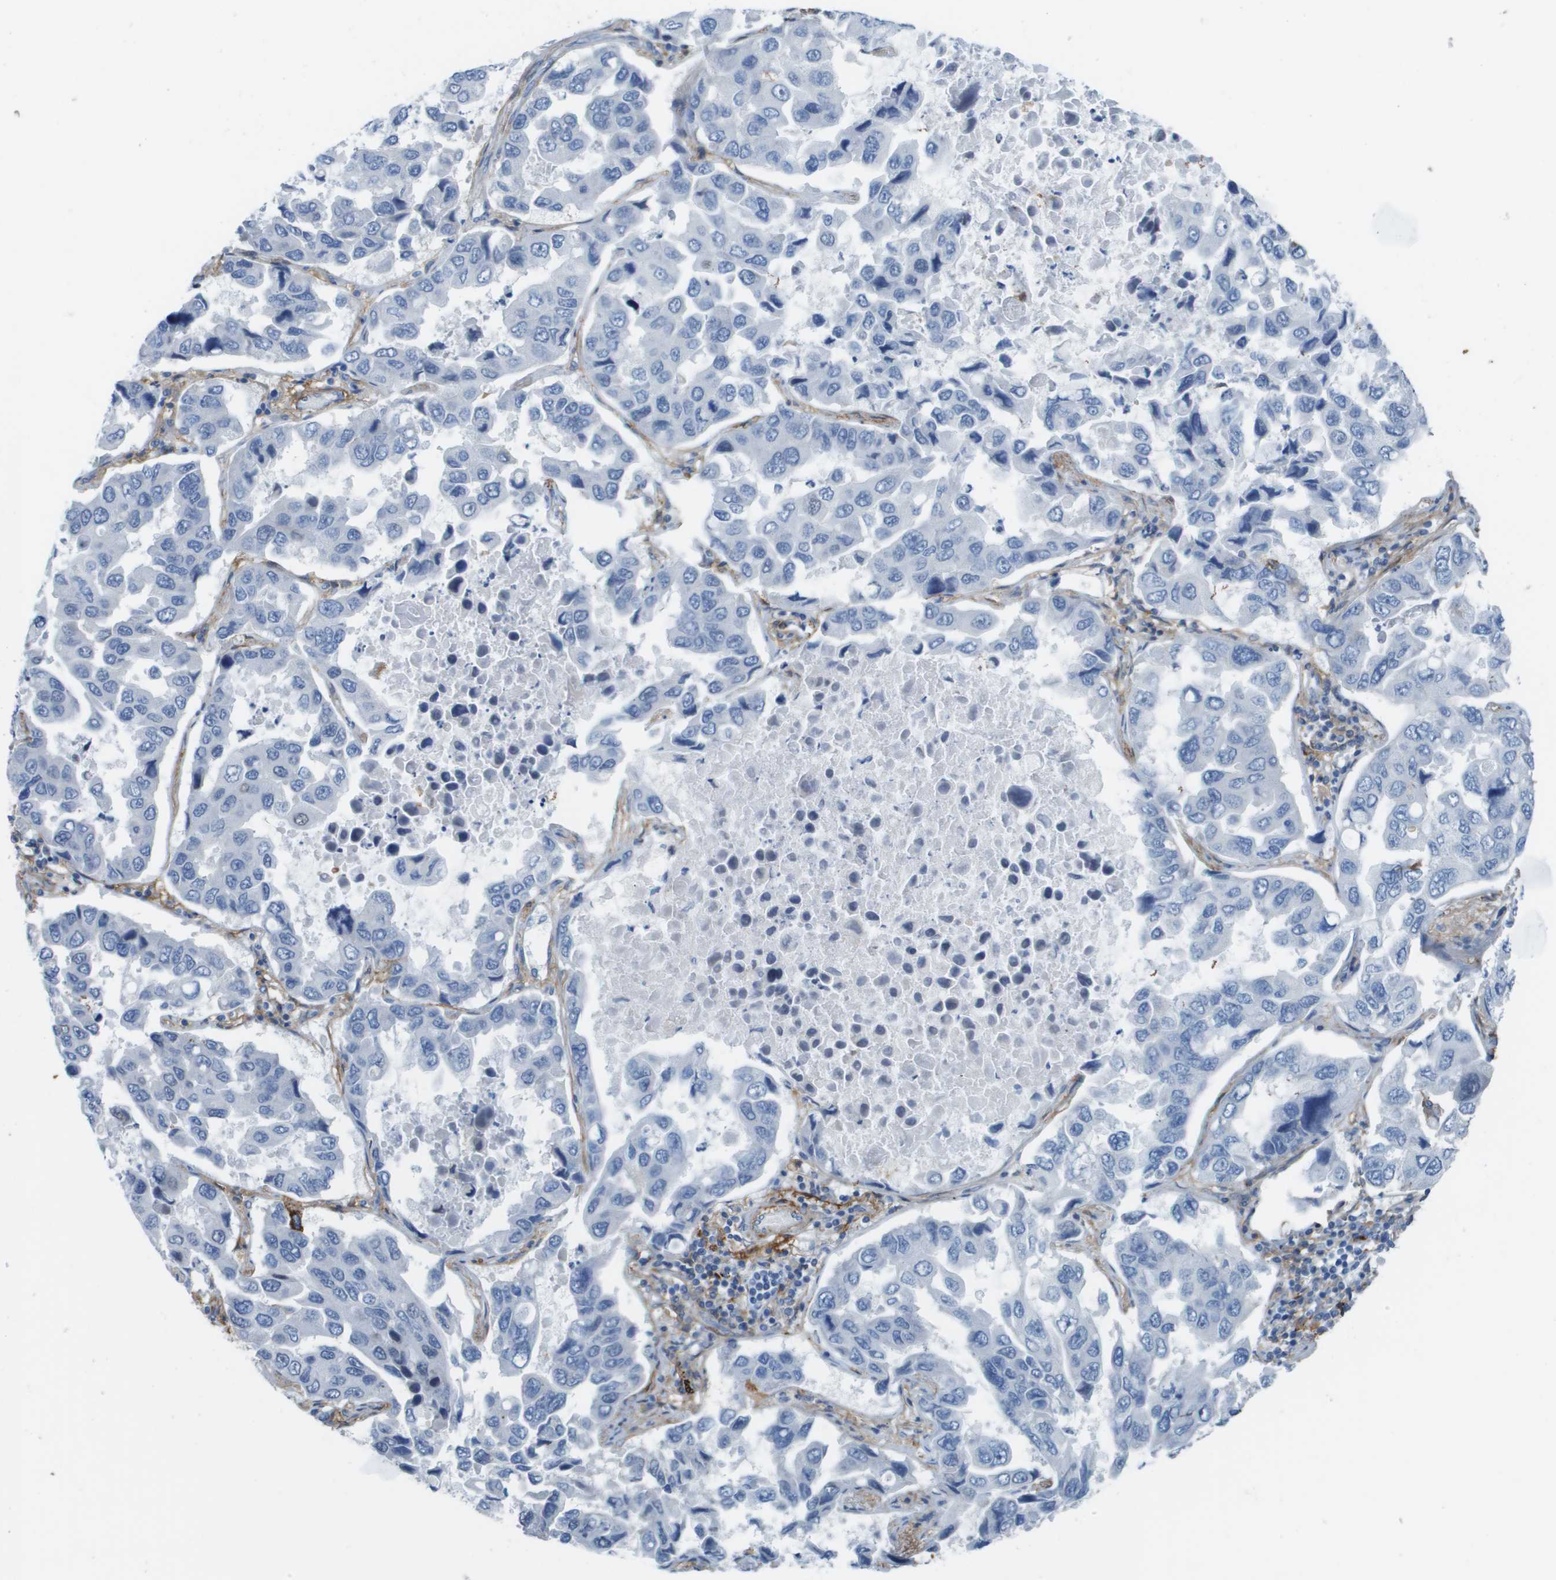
{"staining": {"intensity": "moderate", "quantity": "<25%", "location": "cytoplasmic/membranous"}, "tissue": "lung cancer", "cell_type": "Tumor cells", "image_type": "cancer", "snomed": [{"axis": "morphology", "description": "Adenocarcinoma, NOS"}, {"axis": "topography", "description": "Lung"}], "caption": "Adenocarcinoma (lung) tissue exhibits moderate cytoplasmic/membranous expression in about <25% of tumor cells, visualized by immunohistochemistry.", "gene": "ZBTB43", "patient": {"sex": "male", "age": 64}}